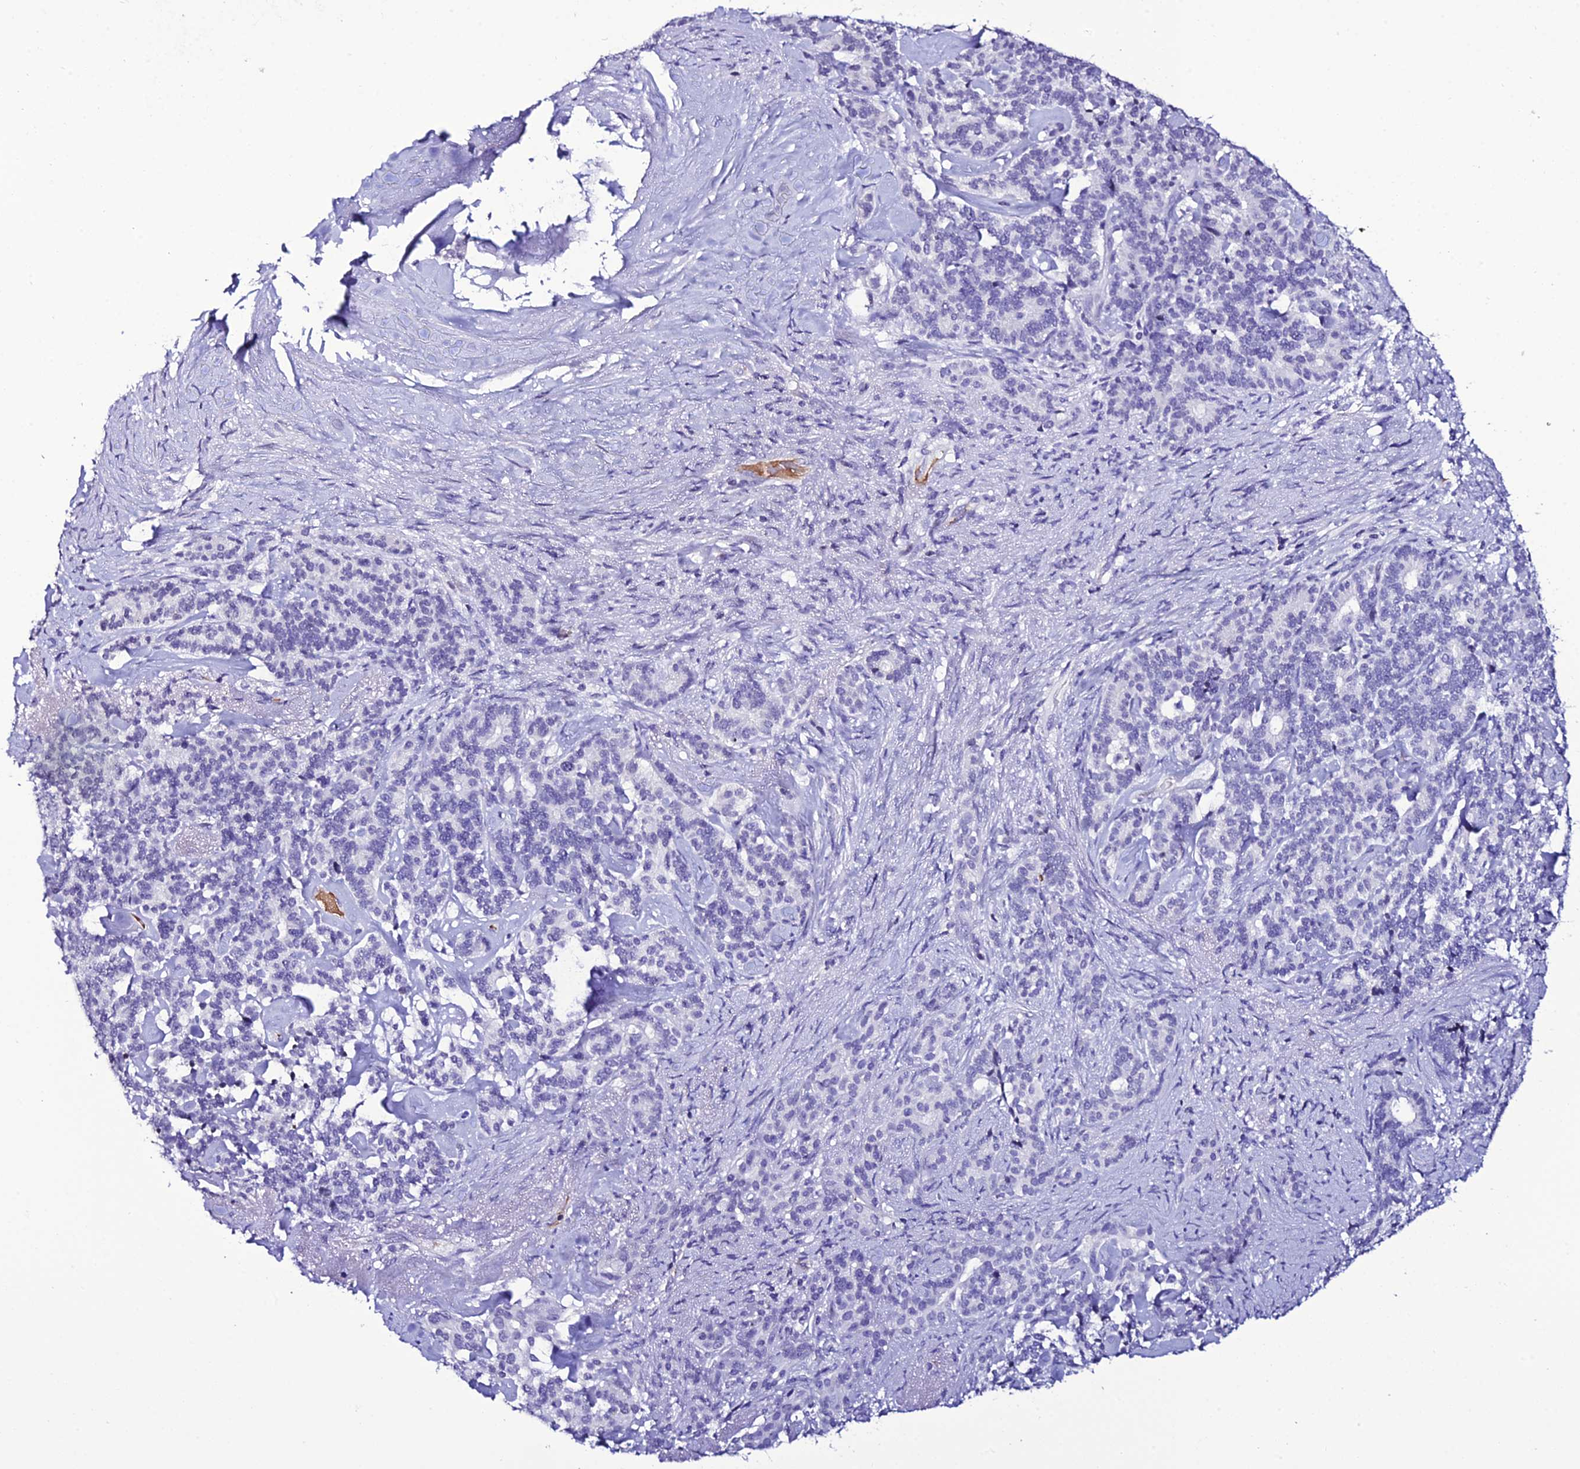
{"staining": {"intensity": "negative", "quantity": "none", "location": "none"}, "tissue": "pancreatic cancer", "cell_type": "Tumor cells", "image_type": "cancer", "snomed": [{"axis": "morphology", "description": "Adenocarcinoma, NOS"}, {"axis": "topography", "description": "Pancreas"}], "caption": "IHC image of human pancreatic adenocarcinoma stained for a protein (brown), which demonstrates no positivity in tumor cells.", "gene": "DEFB132", "patient": {"sex": "female", "age": 74}}